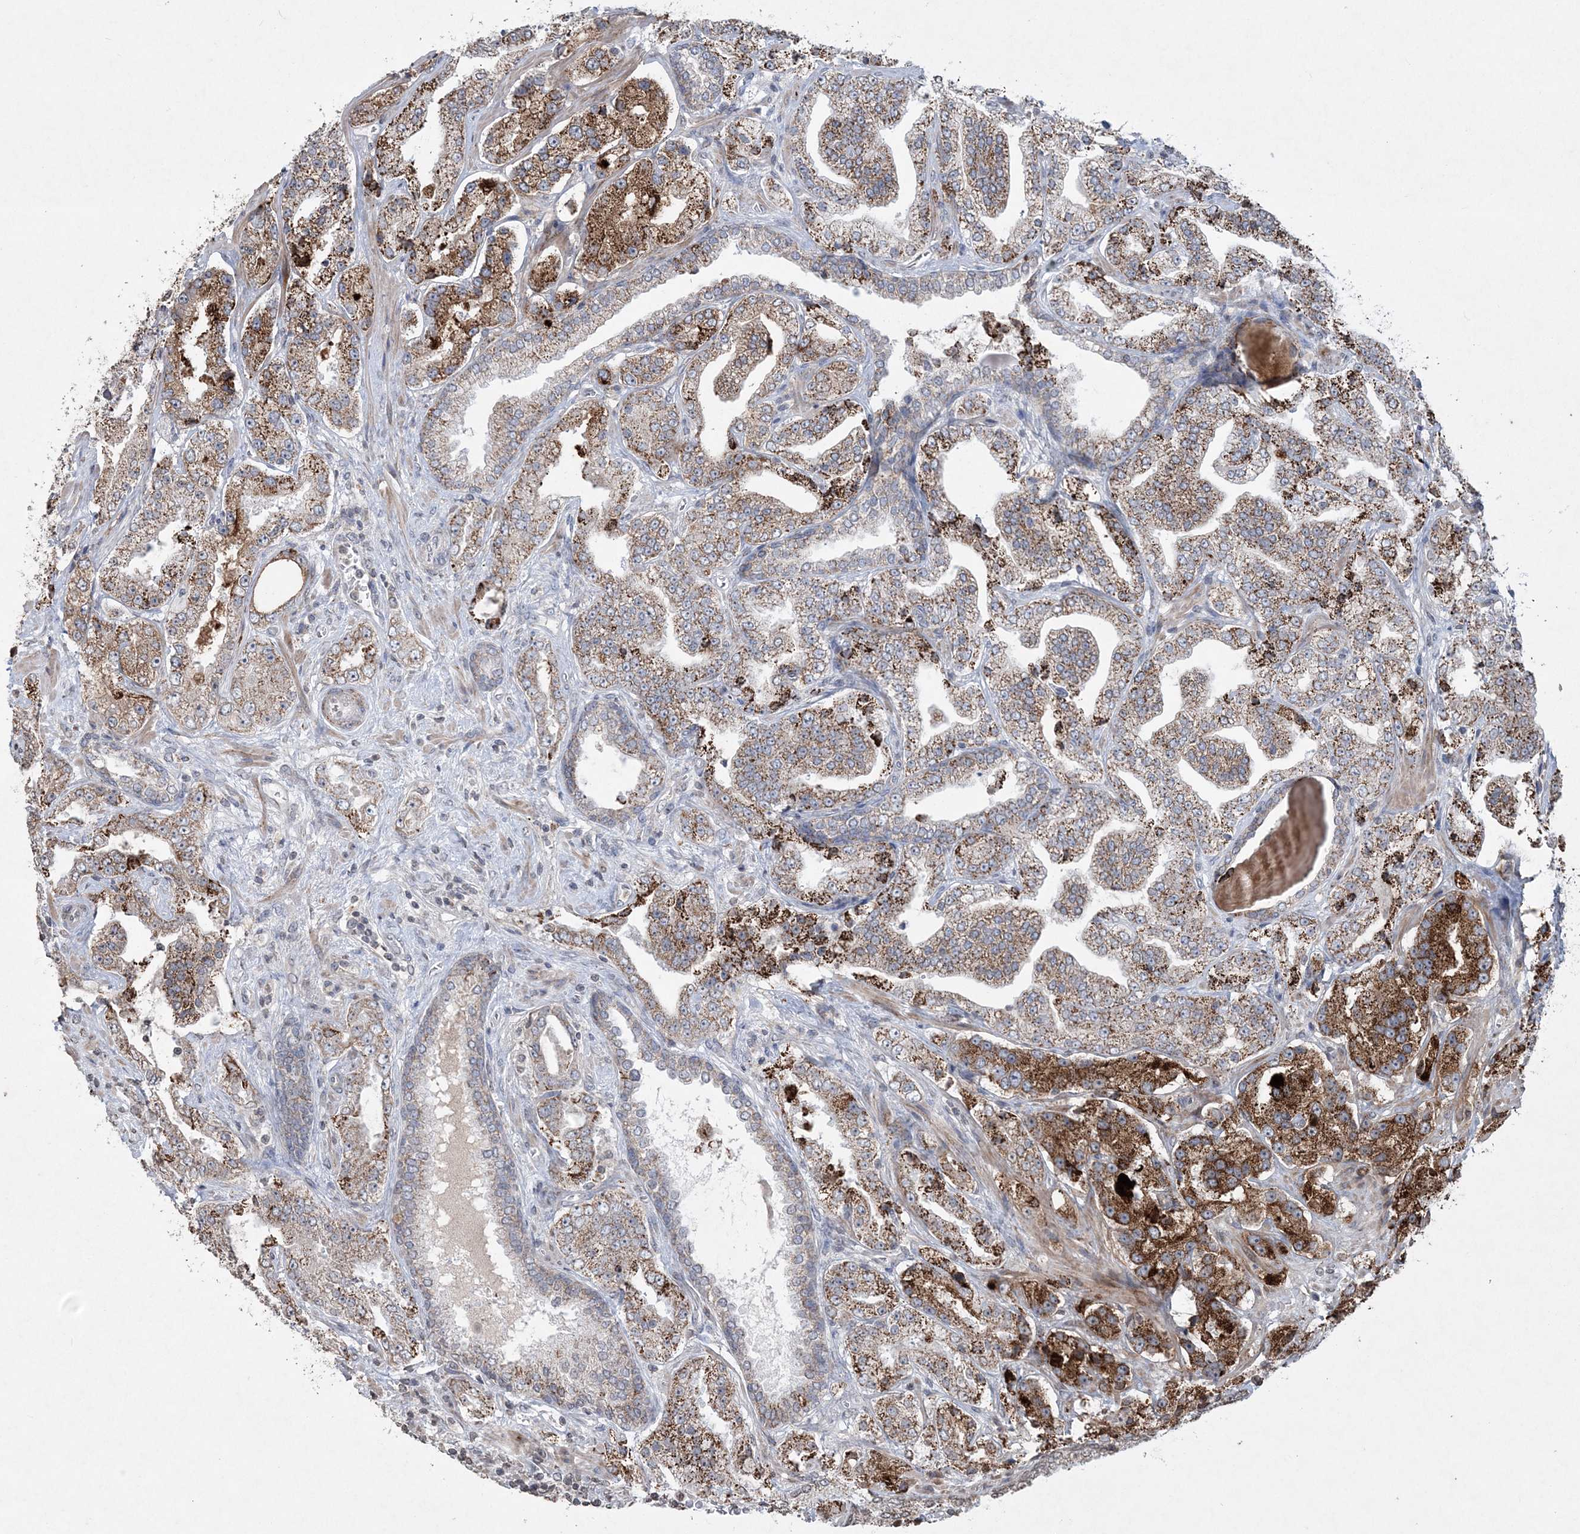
{"staining": {"intensity": "strong", "quantity": "25%-75%", "location": "cytoplasmic/membranous"}, "tissue": "prostate cancer", "cell_type": "Tumor cells", "image_type": "cancer", "snomed": [{"axis": "morphology", "description": "Adenocarcinoma, High grade"}, {"axis": "topography", "description": "Prostate"}], "caption": "Approximately 25%-75% of tumor cells in human prostate cancer show strong cytoplasmic/membranous protein expression as visualized by brown immunohistochemical staining.", "gene": "TTC7A", "patient": {"sex": "male", "age": 64}}